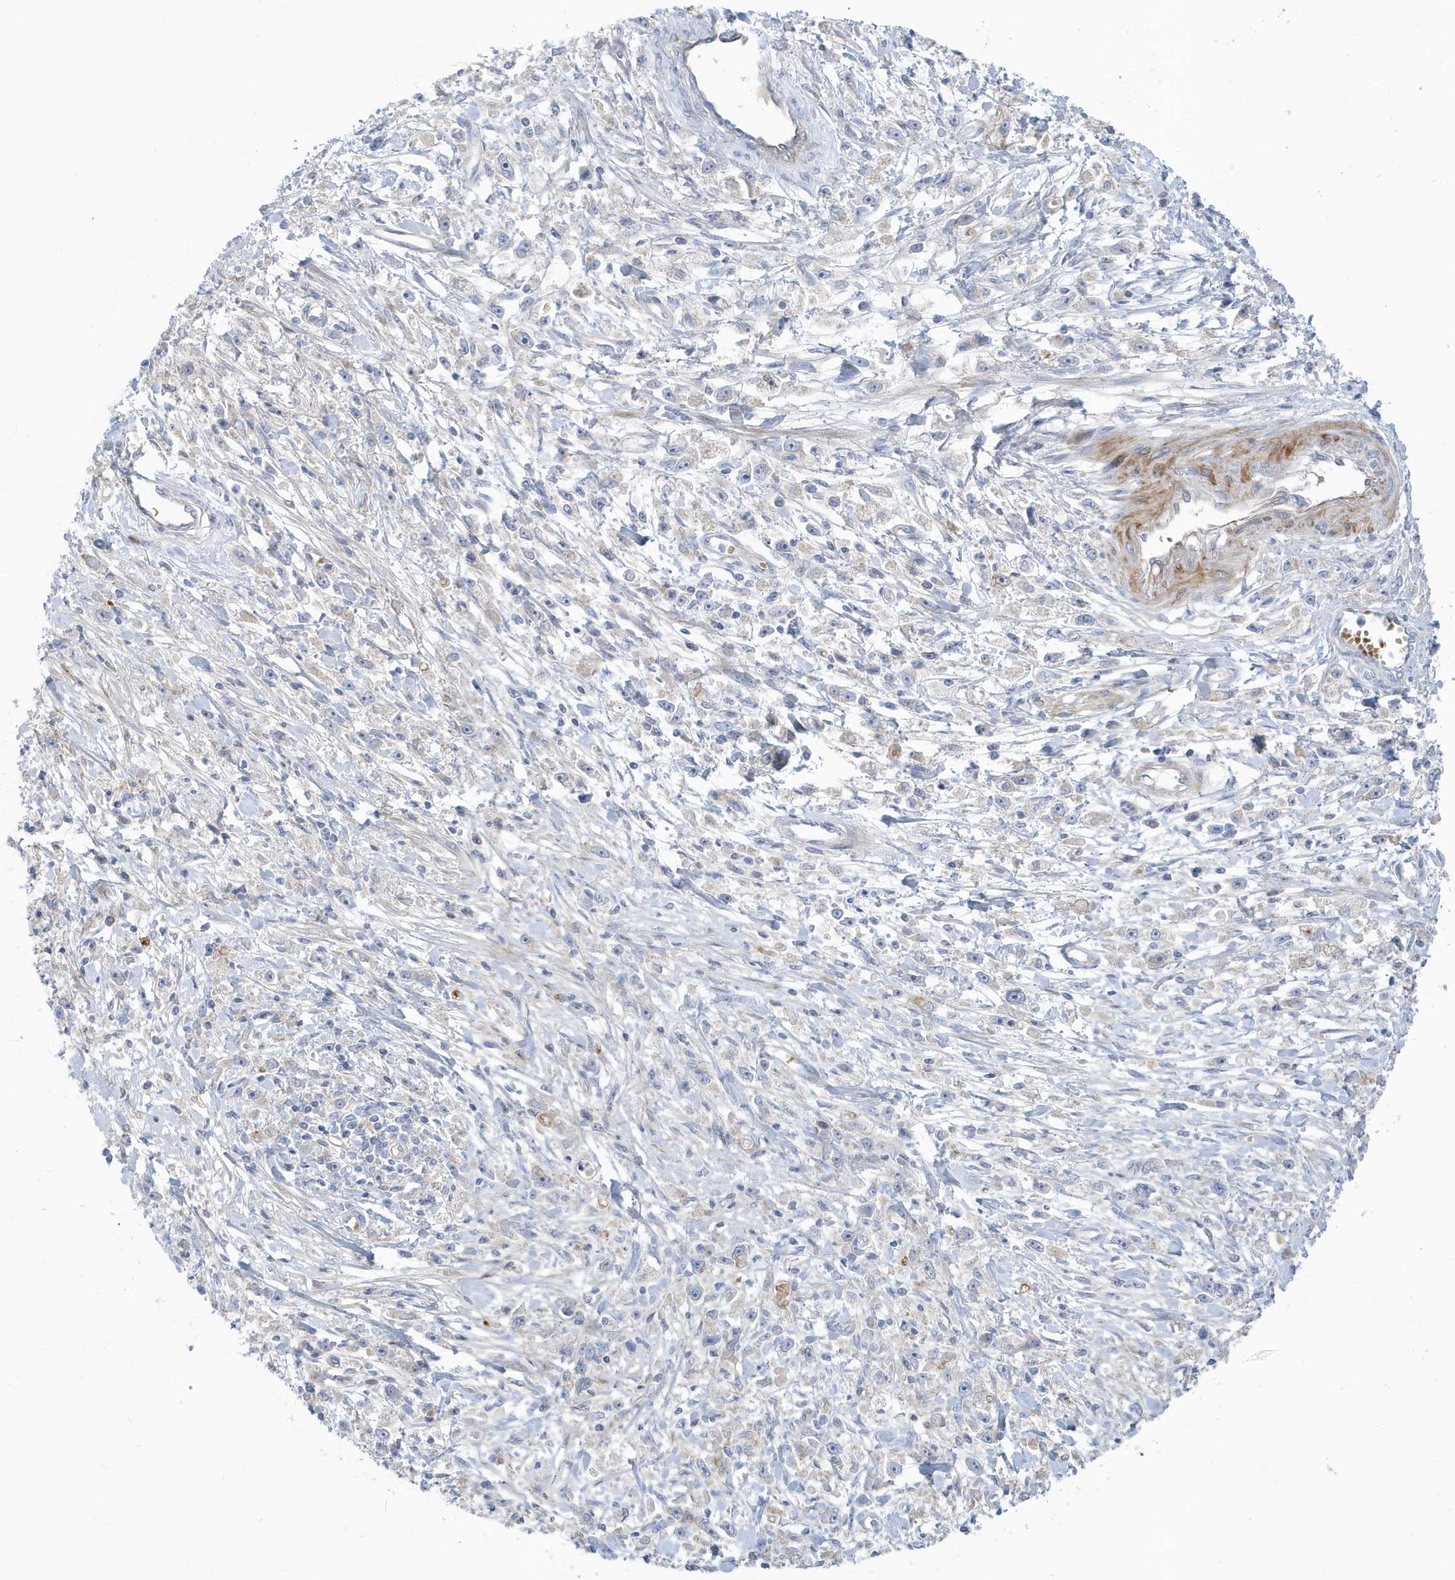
{"staining": {"intensity": "negative", "quantity": "none", "location": "none"}, "tissue": "stomach cancer", "cell_type": "Tumor cells", "image_type": "cancer", "snomed": [{"axis": "morphology", "description": "Adenocarcinoma, NOS"}, {"axis": "topography", "description": "Stomach"}], "caption": "DAB immunohistochemical staining of human stomach cancer (adenocarcinoma) shows no significant positivity in tumor cells.", "gene": "ATP13A5", "patient": {"sex": "female", "age": 59}}